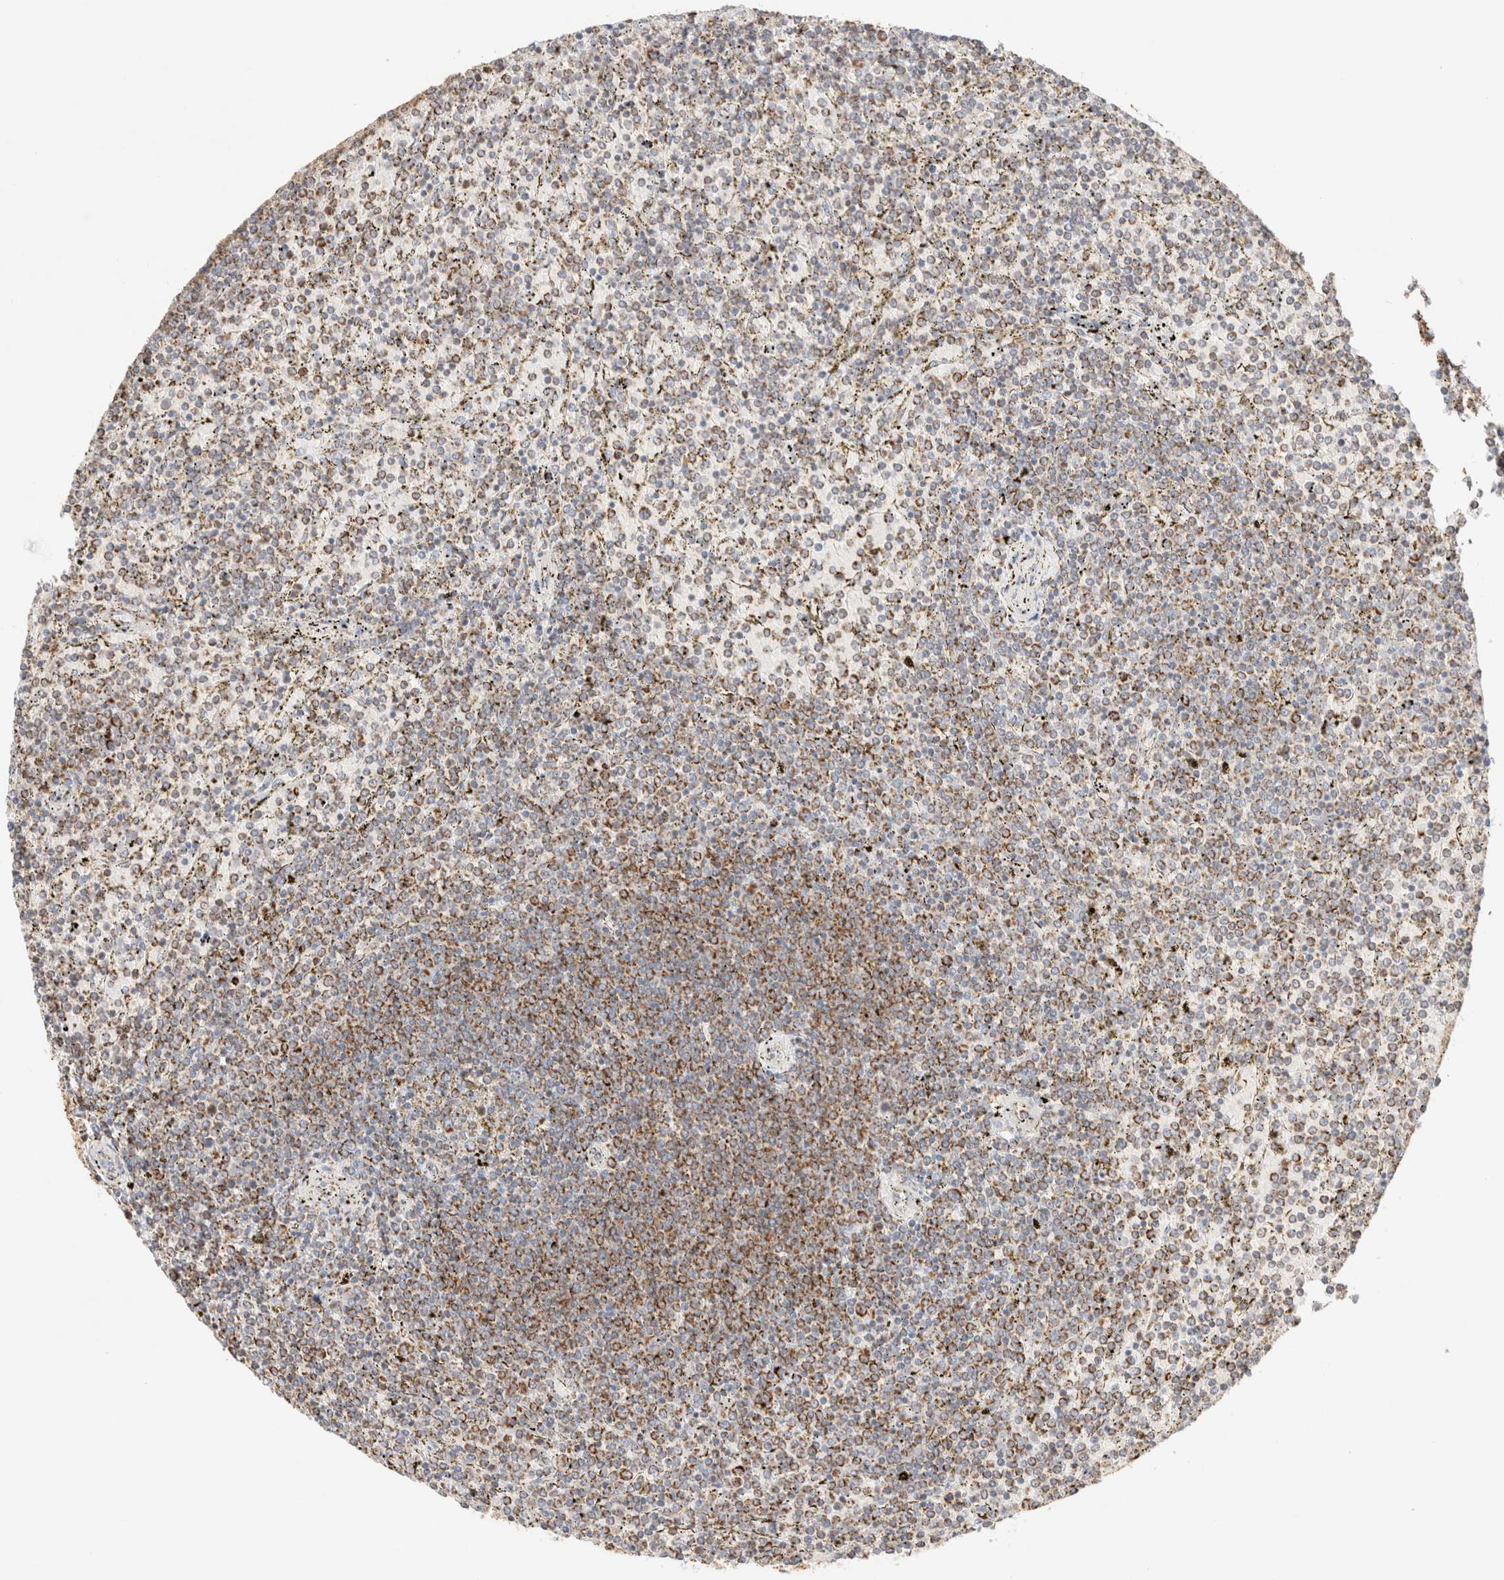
{"staining": {"intensity": "moderate", "quantity": ">75%", "location": "cytoplasmic/membranous"}, "tissue": "lymphoma", "cell_type": "Tumor cells", "image_type": "cancer", "snomed": [{"axis": "morphology", "description": "Malignant lymphoma, non-Hodgkin's type, Low grade"}, {"axis": "topography", "description": "Spleen"}], "caption": "DAB (3,3'-diaminobenzidine) immunohistochemical staining of lymphoma demonstrates moderate cytoplasmic/membranous protein staining in approximately >75% of tumor cells.", "gene": "PHB2", "patient": {"sex": "female", "age": 77}}